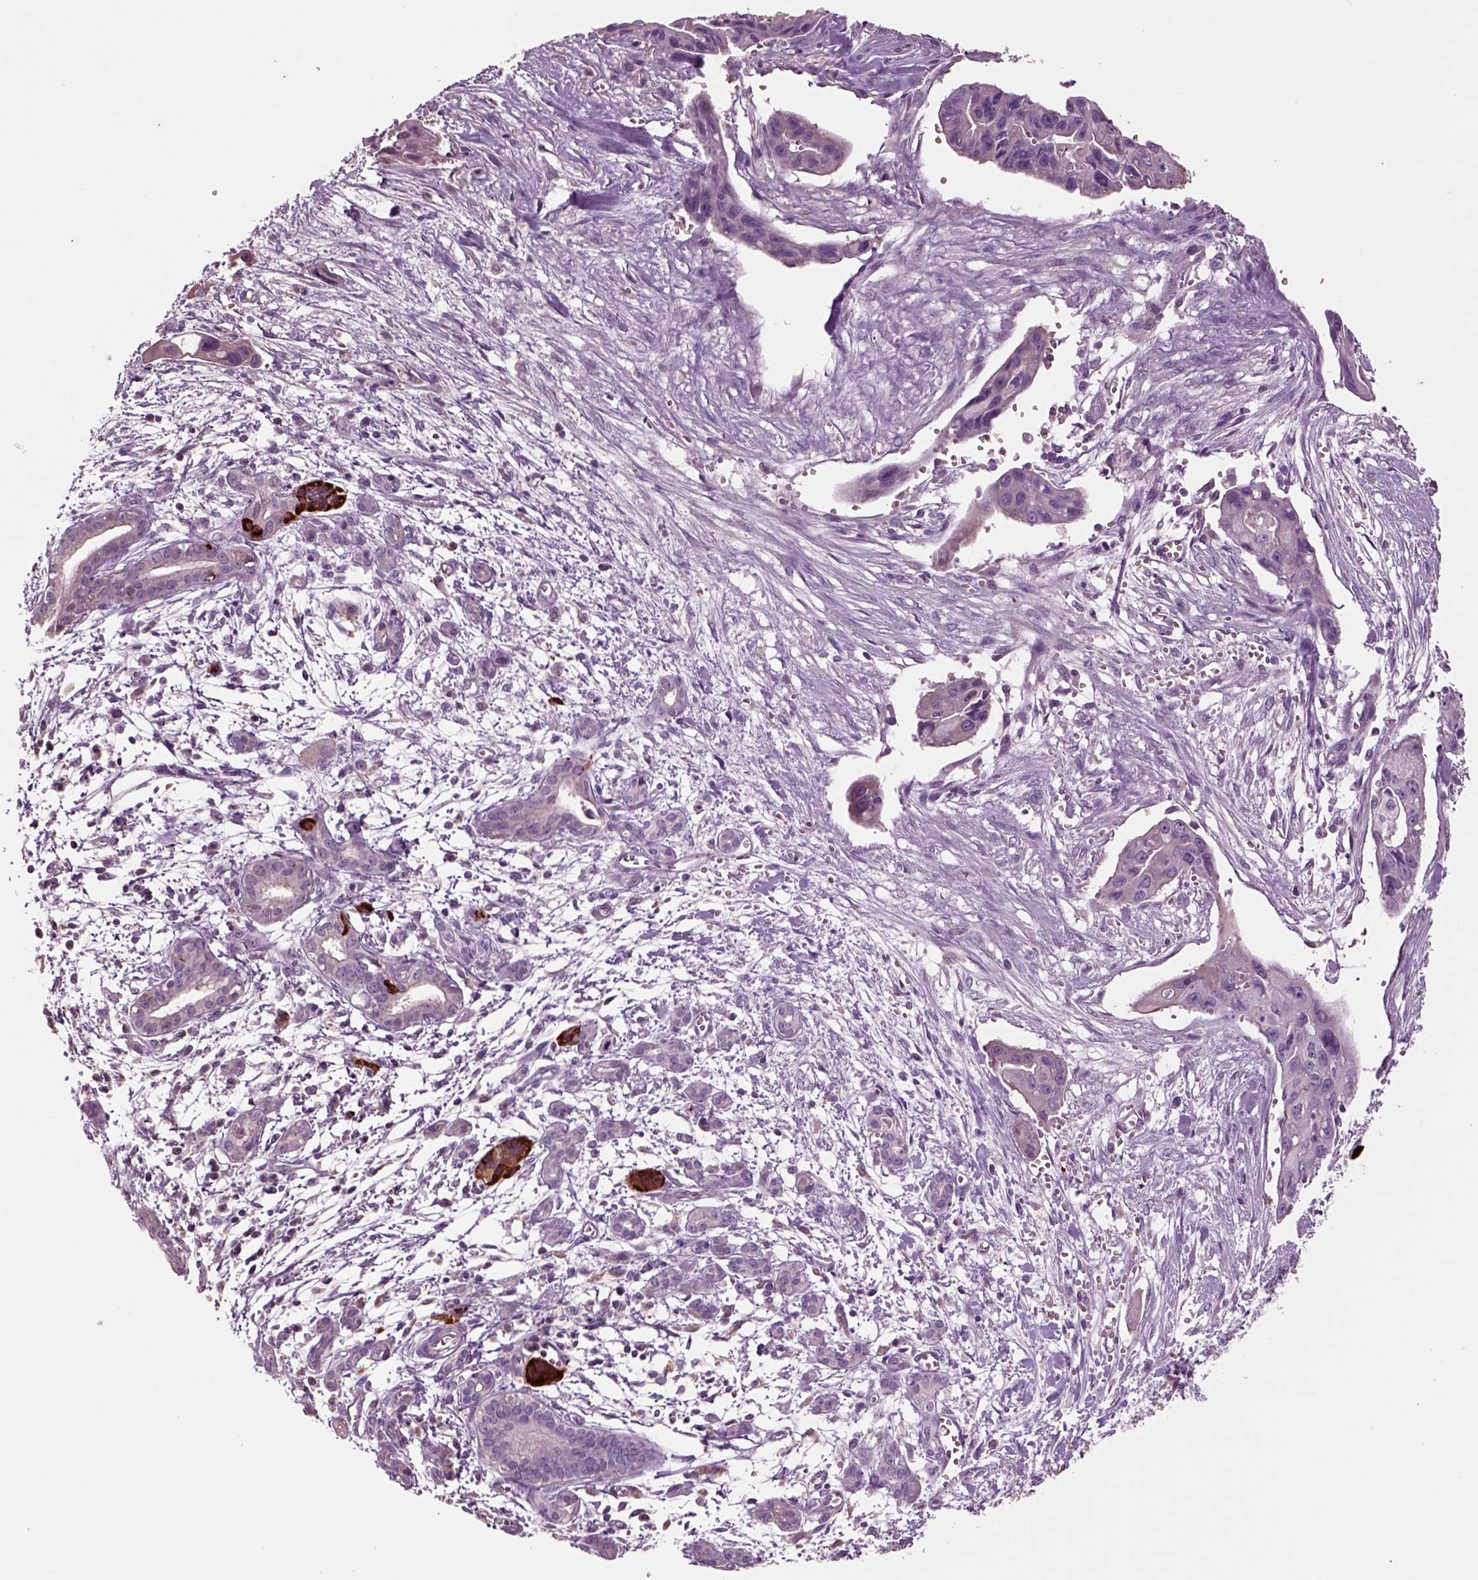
{"staining": {"intensity": "negative", "quantity": "none", "location": "none"}, "tissue": "pancreatic cancer", "cell_type": "Tumor cells", "image_type": "cancer", "snomed": [{"axis": "morphology", "description": "Adenocarcinoma, NOS"}, {"axis": "topography", "description": "Pancreas"}], "caption": "High magnification brightfield microscopy of pancreatic cancer (adenocarcinoma) stained with DAB (3,3'-diaminobenzidine) (brown) and counterstained with hematoxylin (blue): tumor cells show no significant expression.", "gene": "CHGB", "patient": {"sex": "male", "age": 60}}